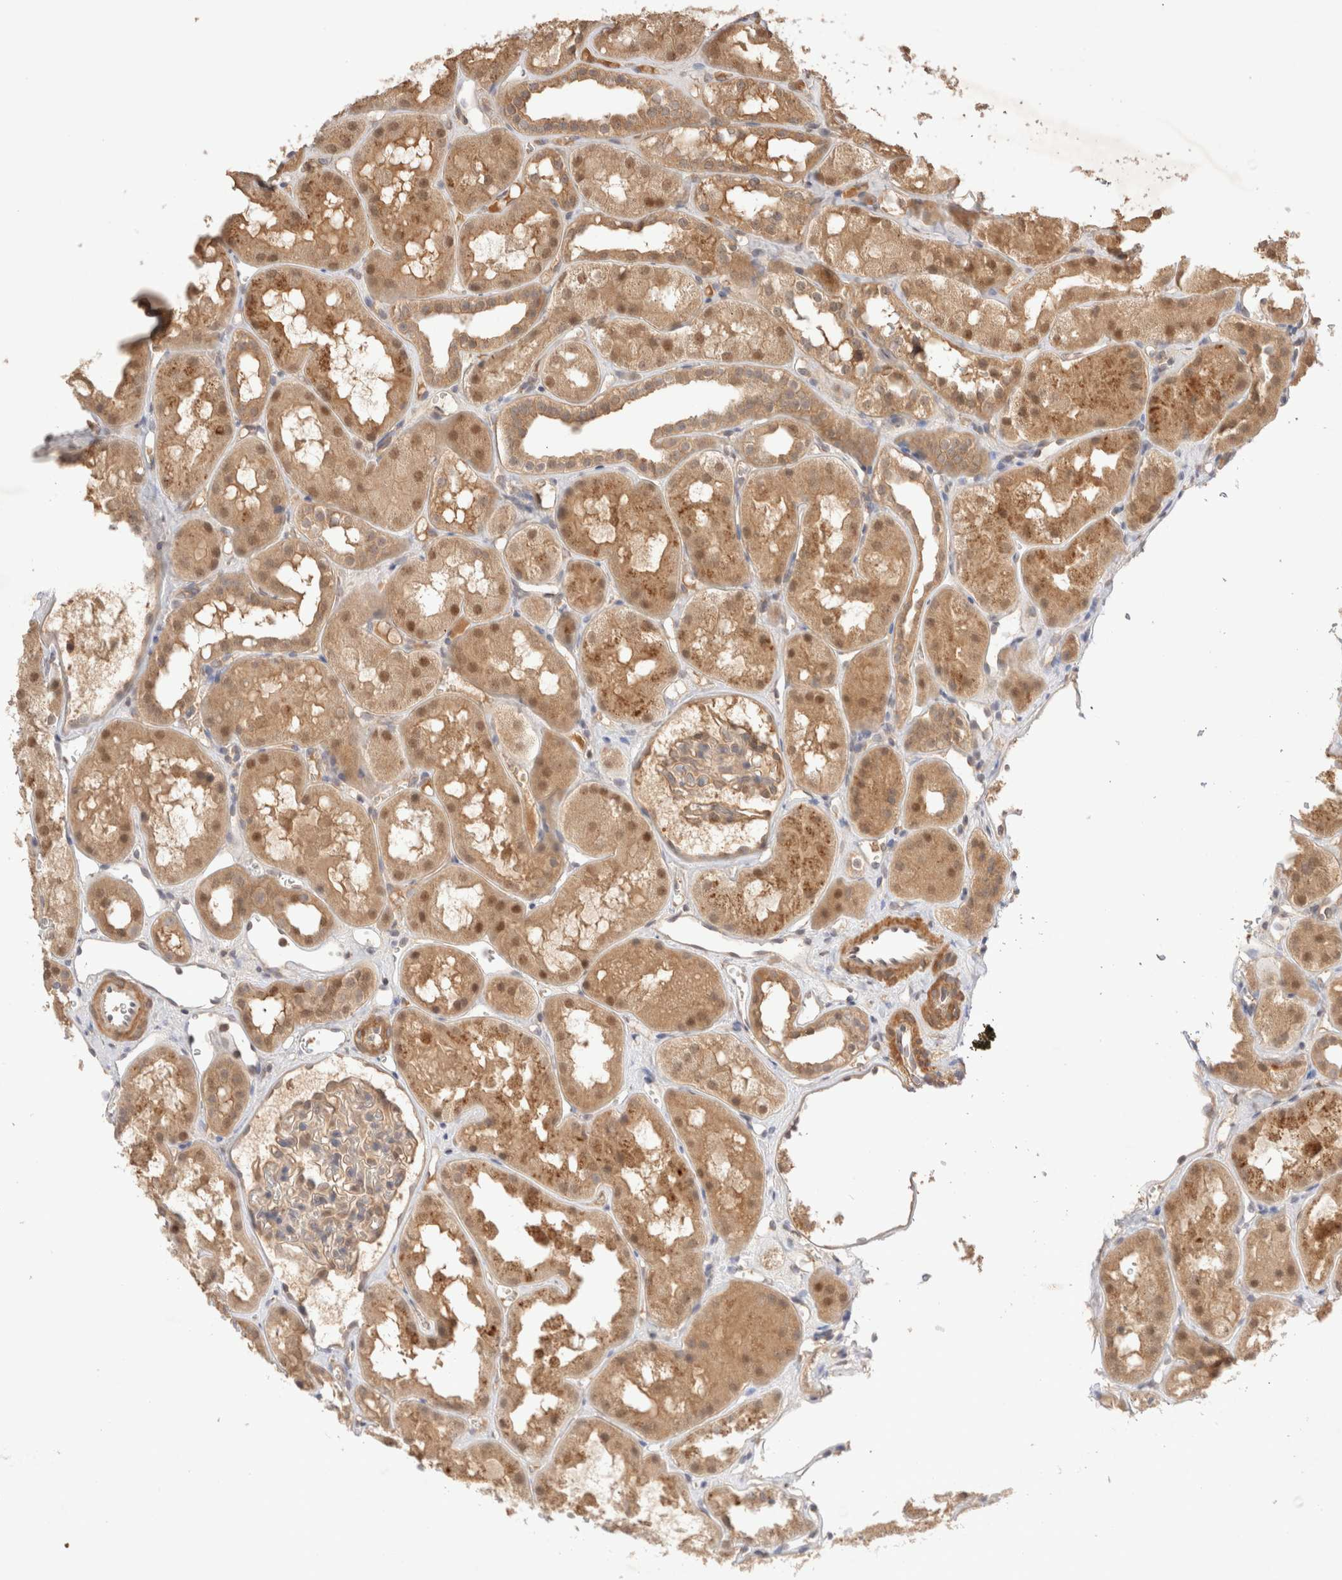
{"staining": {"intensity": "weak", "quantity": ">75%", "location": "cytoplasmic/membranous"}, "tissue": "kidney", "cell_type": "Cells in glomeruli", "image_type": "normal", "snomed": [{"axis": "morphology", "description": "Normal tissue, NOS"}, {"axis": "topography", "description": "Kidney"}], "caption": "Brown immunohistochemical staining in normal human kidney exhibits weak cytoplasmic/membranous expression in about >75% of cells in glomeruli. Immunohistochemistry stains the protein in brown and the nuclei are stained blue.", "gene": "CARNMT1", "patient": {"sex": "male", "age": 16}}